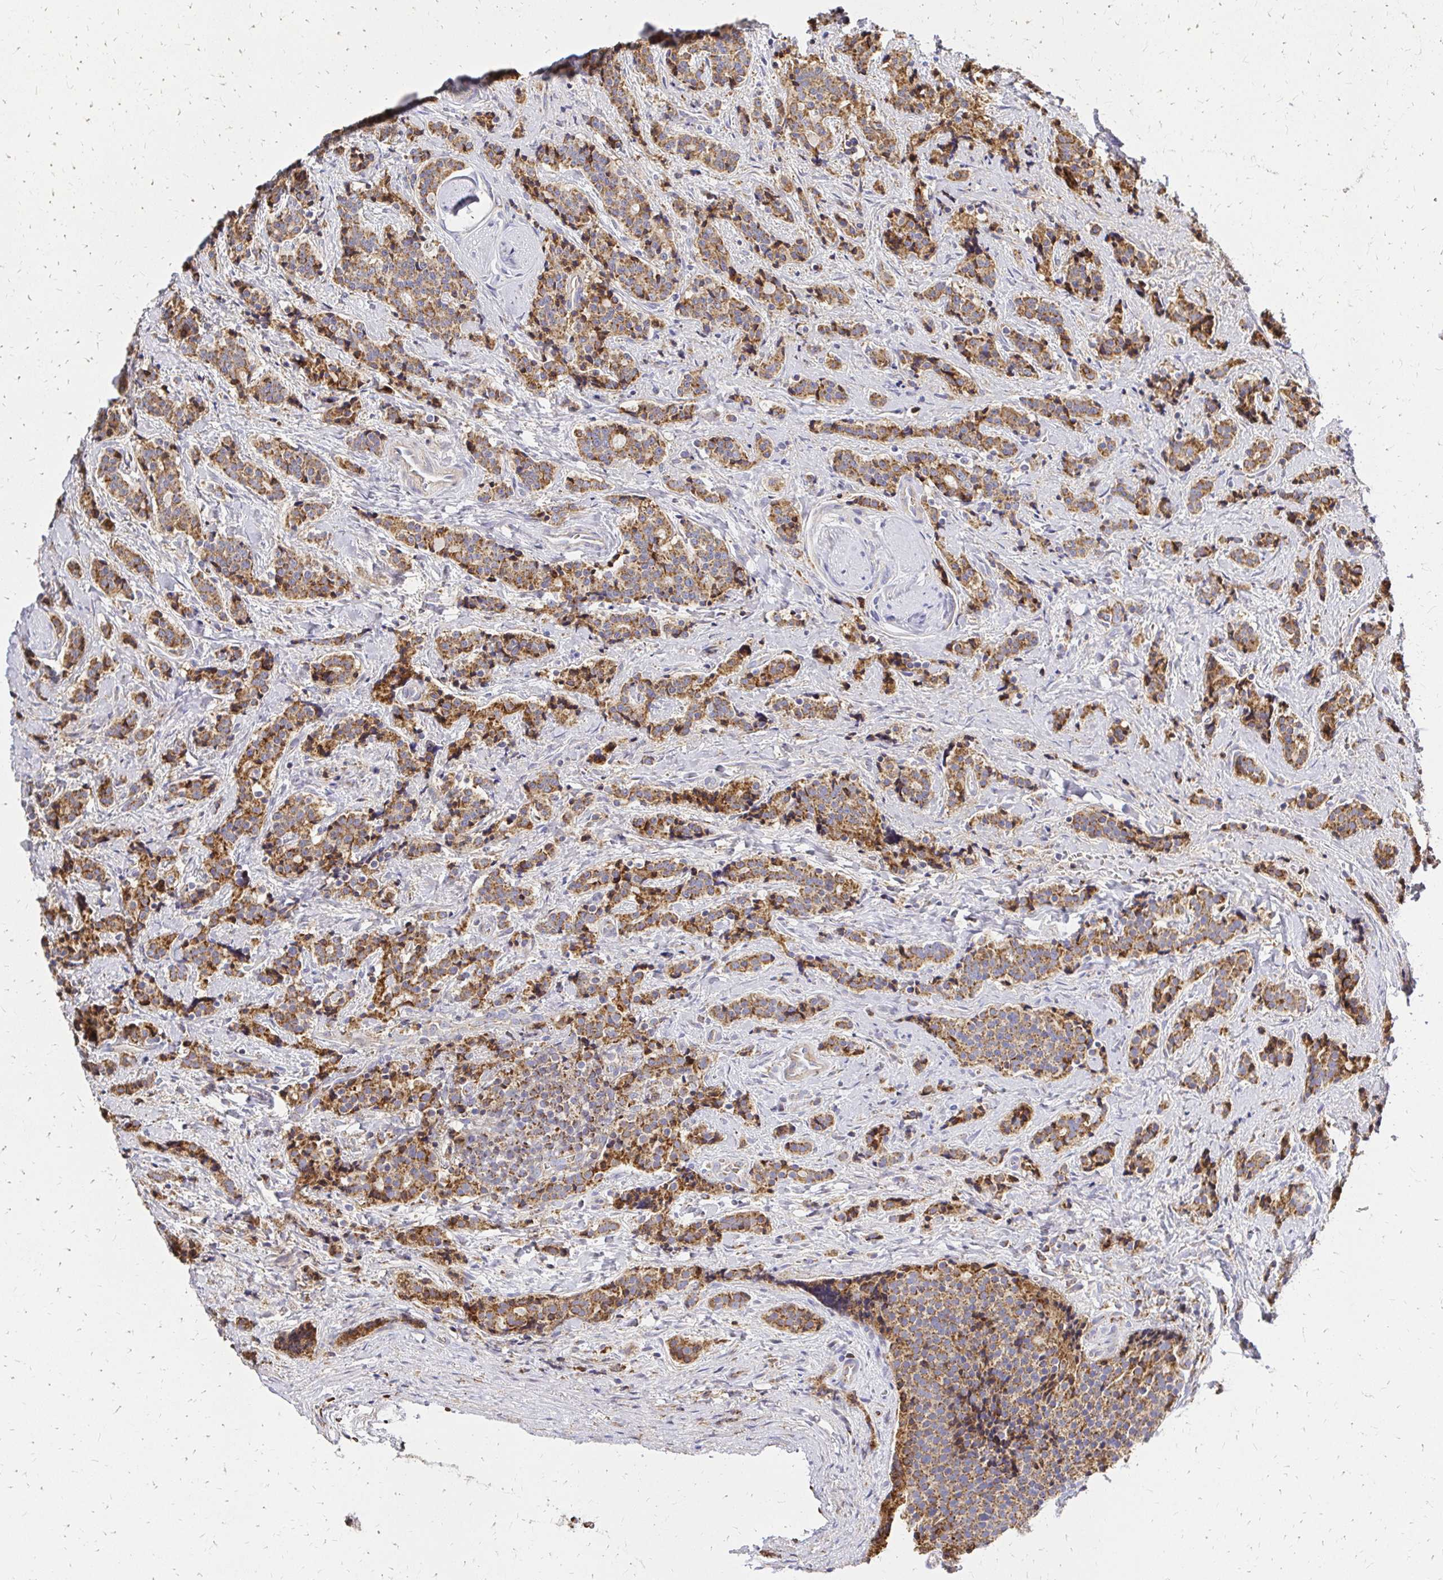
{"staining": {"intensity": "moderate", "quantity": ">75%", "location": "cytoplasmic/membranous"}, "tissue": "carcinoid", "cell_type": "Tumor cells", "image_type": "cancer", "snomed": [{"axis": "morphology", "description": "Carcinoid, malignant, NOS"}, {"axis": "topography", "description": "Small intestine"}], "caption": "A medium amount of moderate cytoplasmic/membranous expression is present in about >75% of tumor cells in carcinoid tissue. The staining was performed using DAB (3,3'-diaminobenzidine), with brown indicating positive protein expression. Nuclei are stained blue with hematoxylin.", "gene": "MRPL13", "patient": {"sex": "female", "age": 73}}